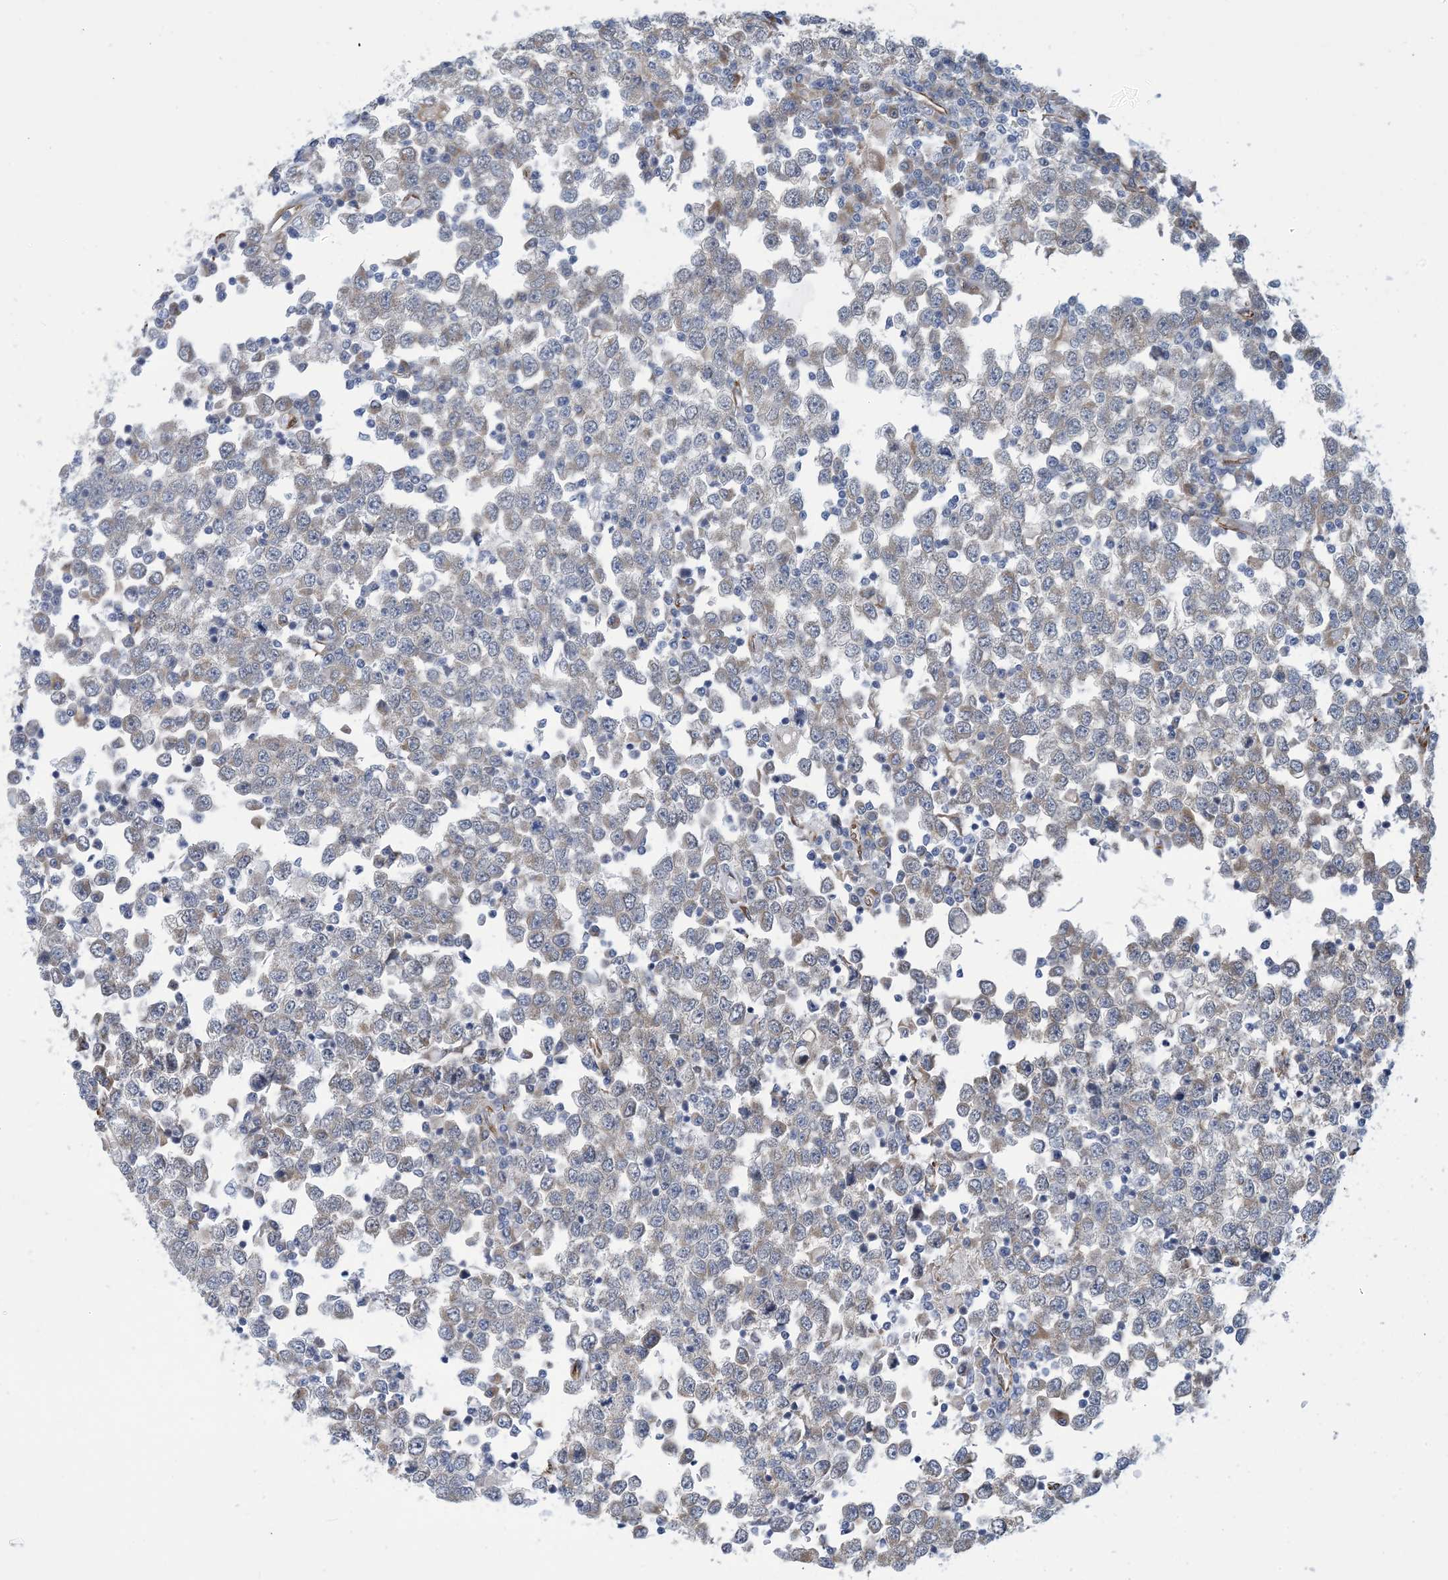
{"staining": {"intensity": "negative", "quantity": "none", "location": "none"}, "tissue": "testis cancer", "cell_type": "Tumor cells", "image_type": "cancer", "snomed": [{"axis": "morphology", "description": "Seminoma, NOS"}, {"axis": "topography", "description": "Testis"}], "caption": "Immunohistochemical staining of testis cancer displays no significant staining in tumor cells. (Brightfield microscopy of DAB immunohistochemistry at high magnification).", "gene": "CCDC14", "patient": {"sex": "male", "age": 65}}